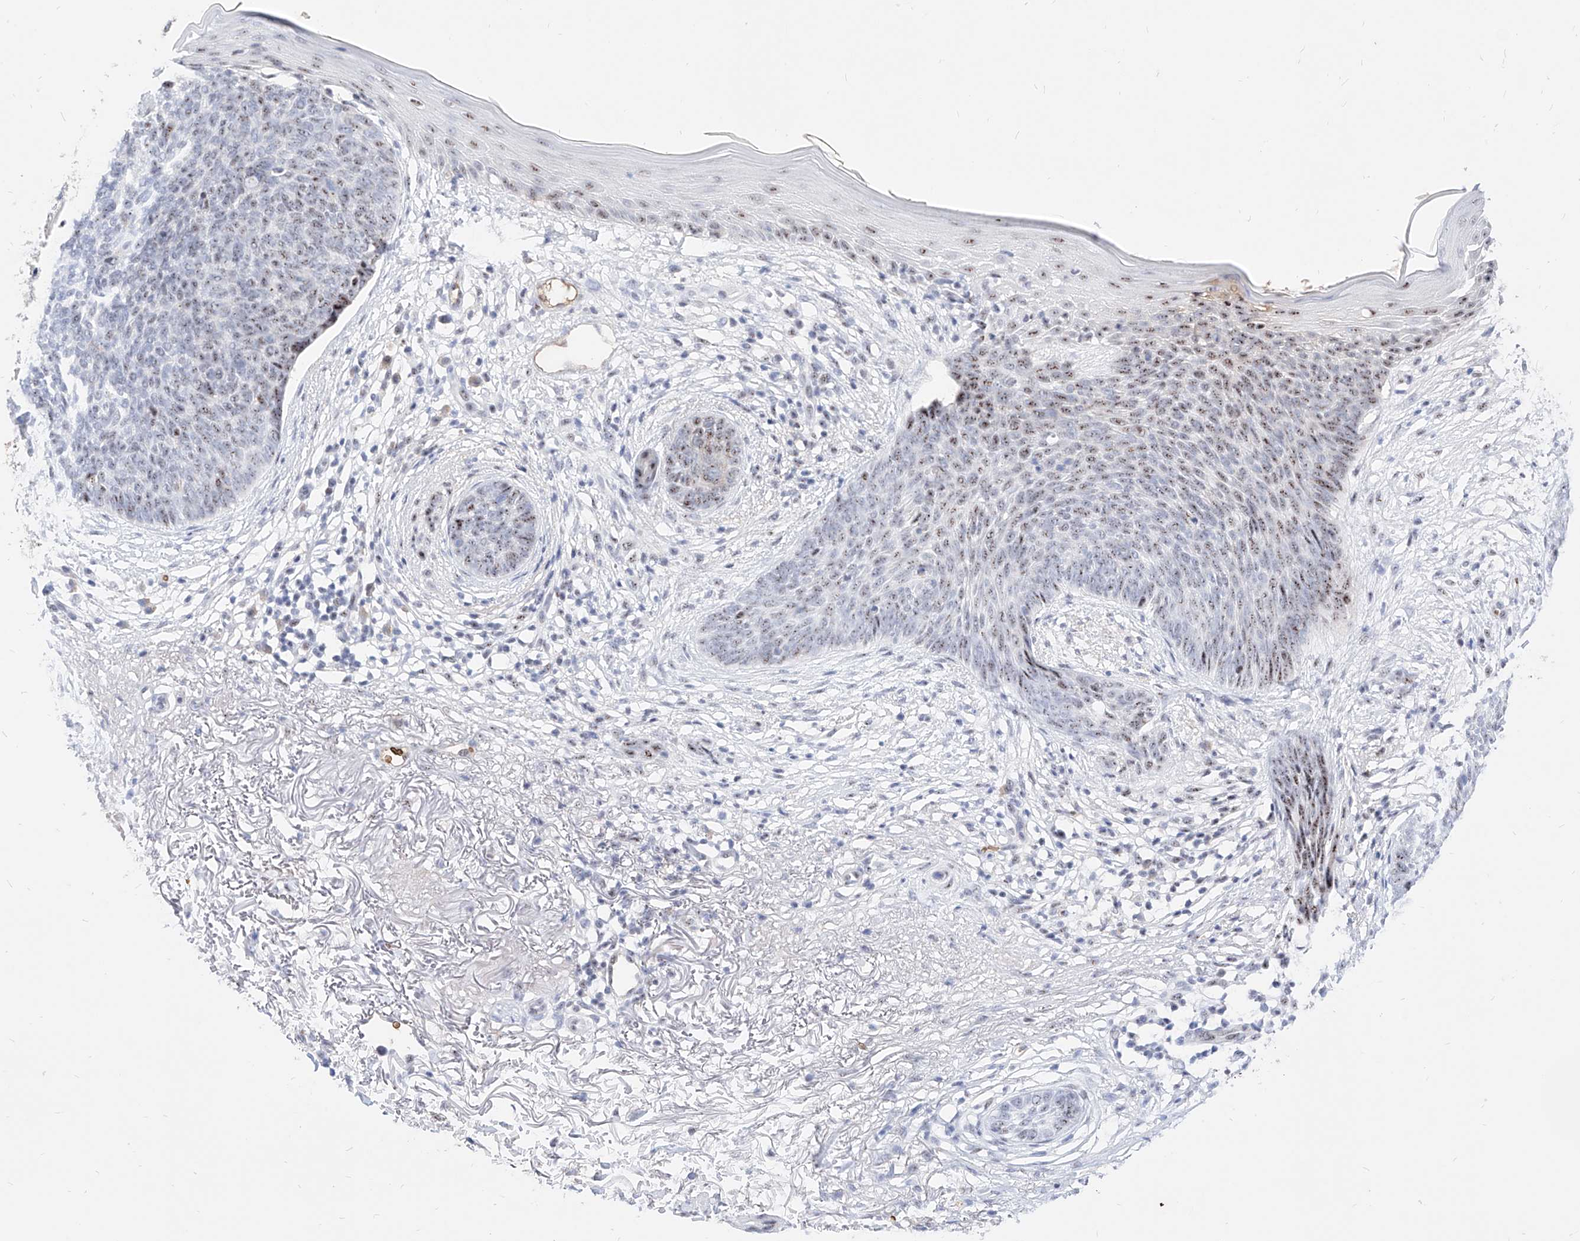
{"staining": {"intensity": "weak", "quantity": "25%-75%", "location": "nuclear"}, "tissue": "skin cancer", "cell_type": "Tumor cells", "image_type": "cancer", "snomed": [{"axis": "morphology", "description": "Basal cell carcinoma"}, {"axis": "topography", "description": "Skin"}], "caption": "Skin cancer (basal cell carcinoma) stained for a protein exhibits weak nuclear positivity in tumor cells. The staining is performed using DAB brown chromogen to label protein expression. The nuclei are counter-stained blue using hematoxylin.", "gene": "ZFP42", "patient": {"sex": "female", "age": 70}}